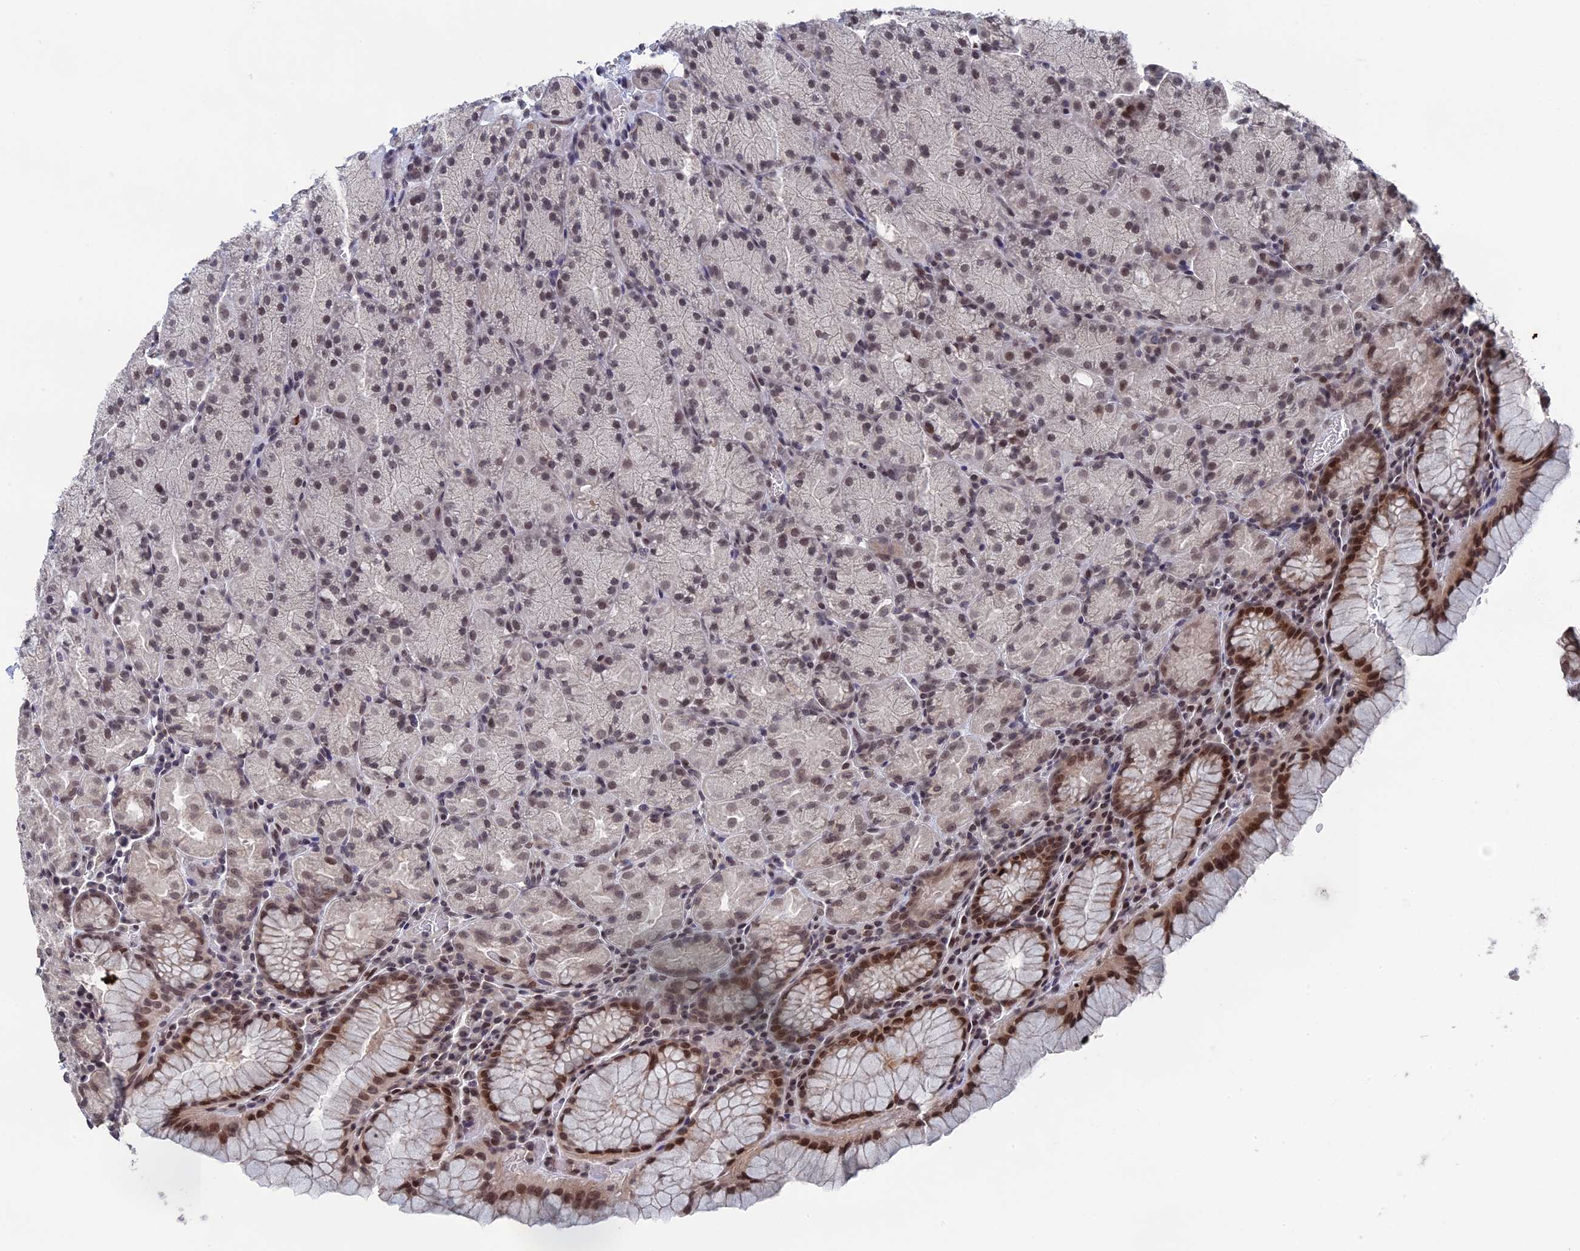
{"staining": {"intensity": "moderate", "quantity": "25%-75%", "location": "nuclear"}, "tissue": "stomach", "cell_type": "Glandular cells", "image_type": "normal", "snomed": [{"axis": "morphology", "description": "Normal tissue, NOS"}, {"axis": "topography", "description": "Stomach, upper"}, {"axis": "topography", "description": "Stomach, lower"}], "caption": "The image exhibits staining of benign stomach, revealing moderate nuclear protein positivity (brown color) within glandular cells. (DAB (3,3'-diaminobenzidine) = brown stain, brightfield microscopy at high magnification).", "gene": "NR2C2AP", "patient": {"sex": "male", "age": 80}}